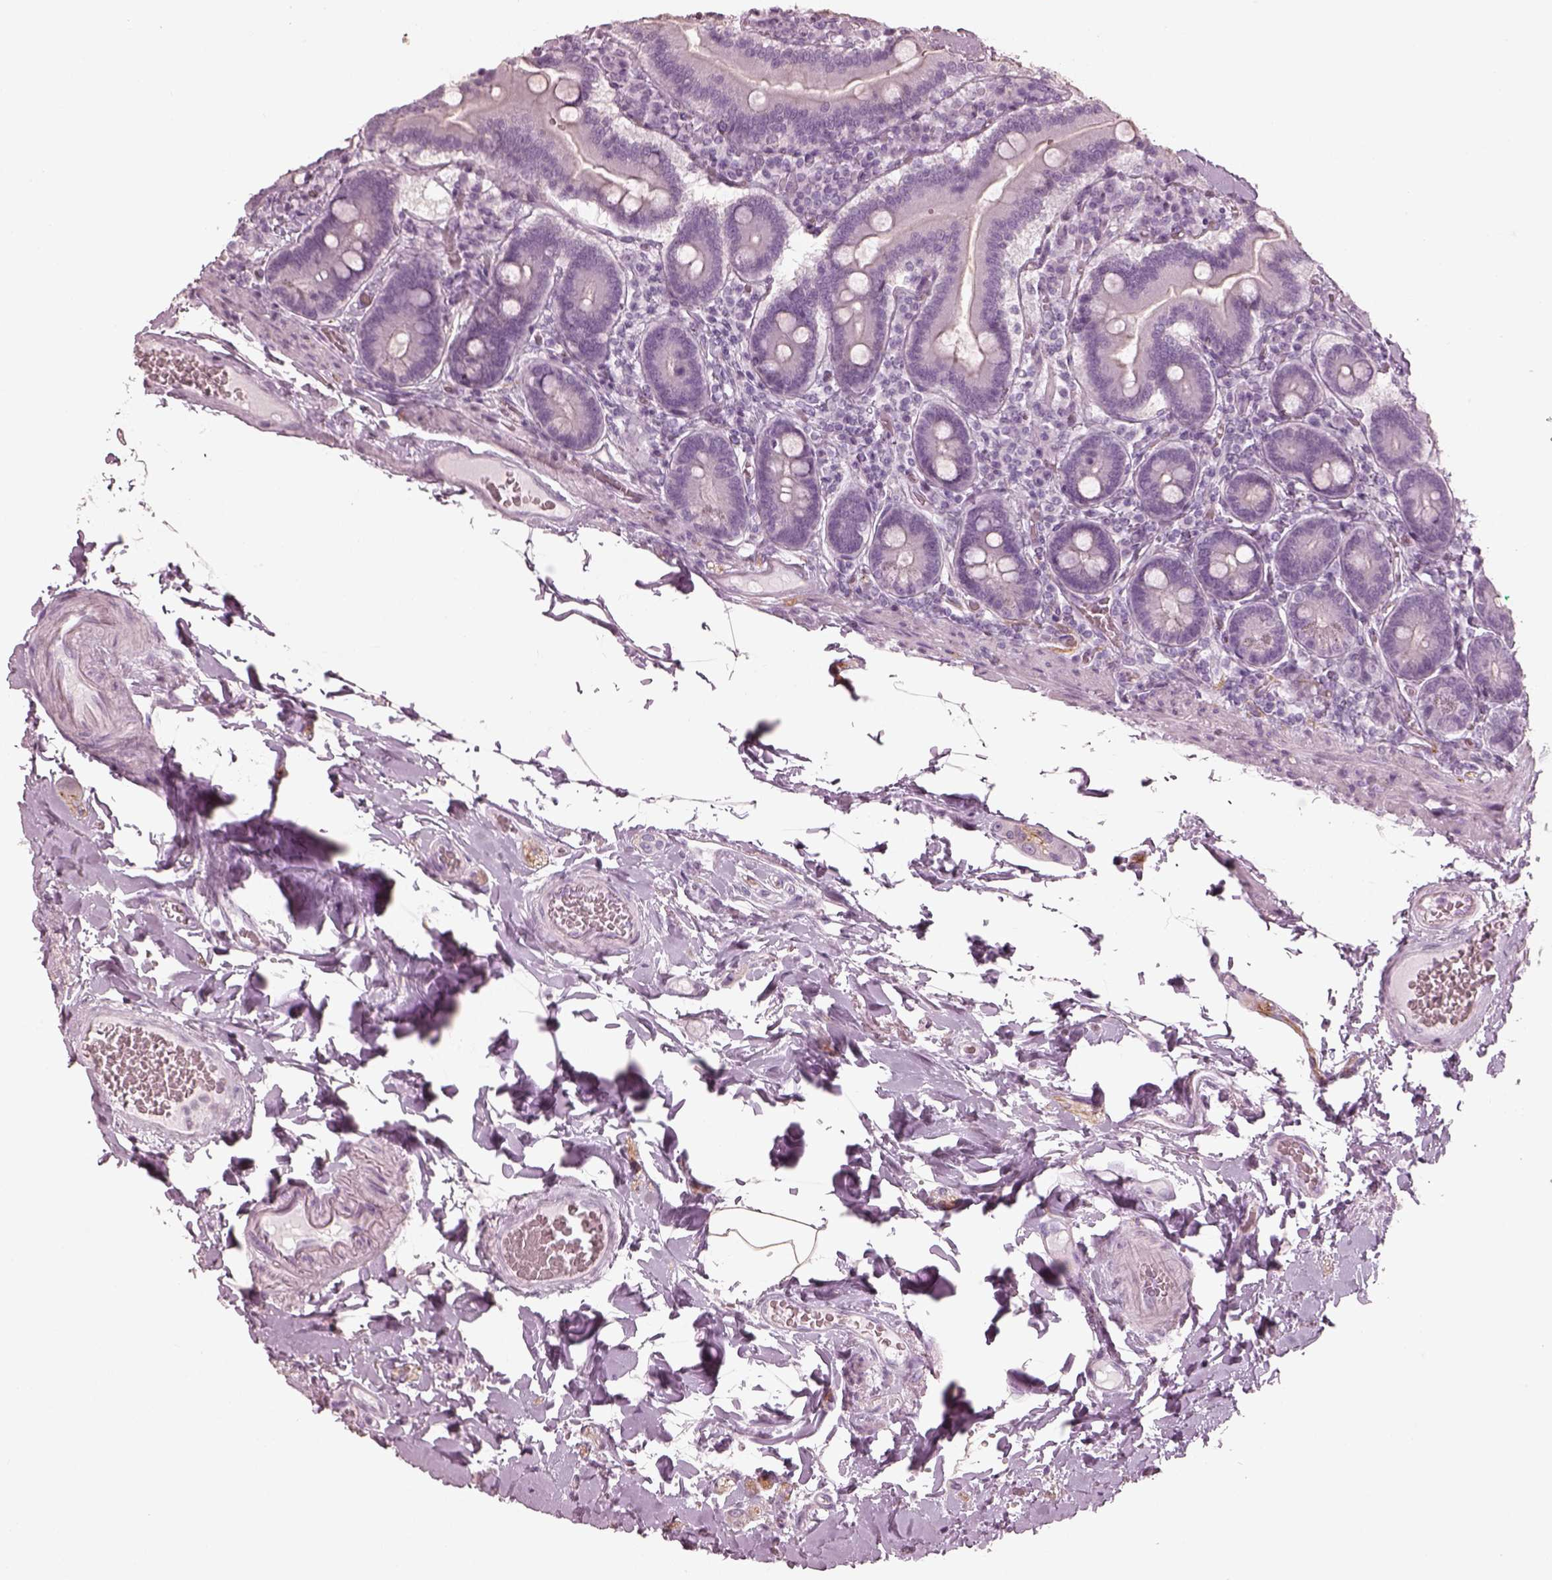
{"staining": {"intensity": "negative", "quantity": "none", "location": "none"}, "tissue": "duodenum", "cell_type": "Glandular cells", "image_type": "normal", "snomed": [{"axis": "morphology", "description": "Normal tissue, NOS"}, {"axis": "topography", "description": "Duodenum"}], "caption": "Immunohistochemistry (IHC) histopathology image of normal duodenum stained for a protein (brown), which exhibits no staining in glandular cells. The staining is performed using DAB brown chromogen with nuclei counter-stained in using hematoxylin.", "gene": "ENSG00000289258", "patient": {"sex": "female", "age": 62}}